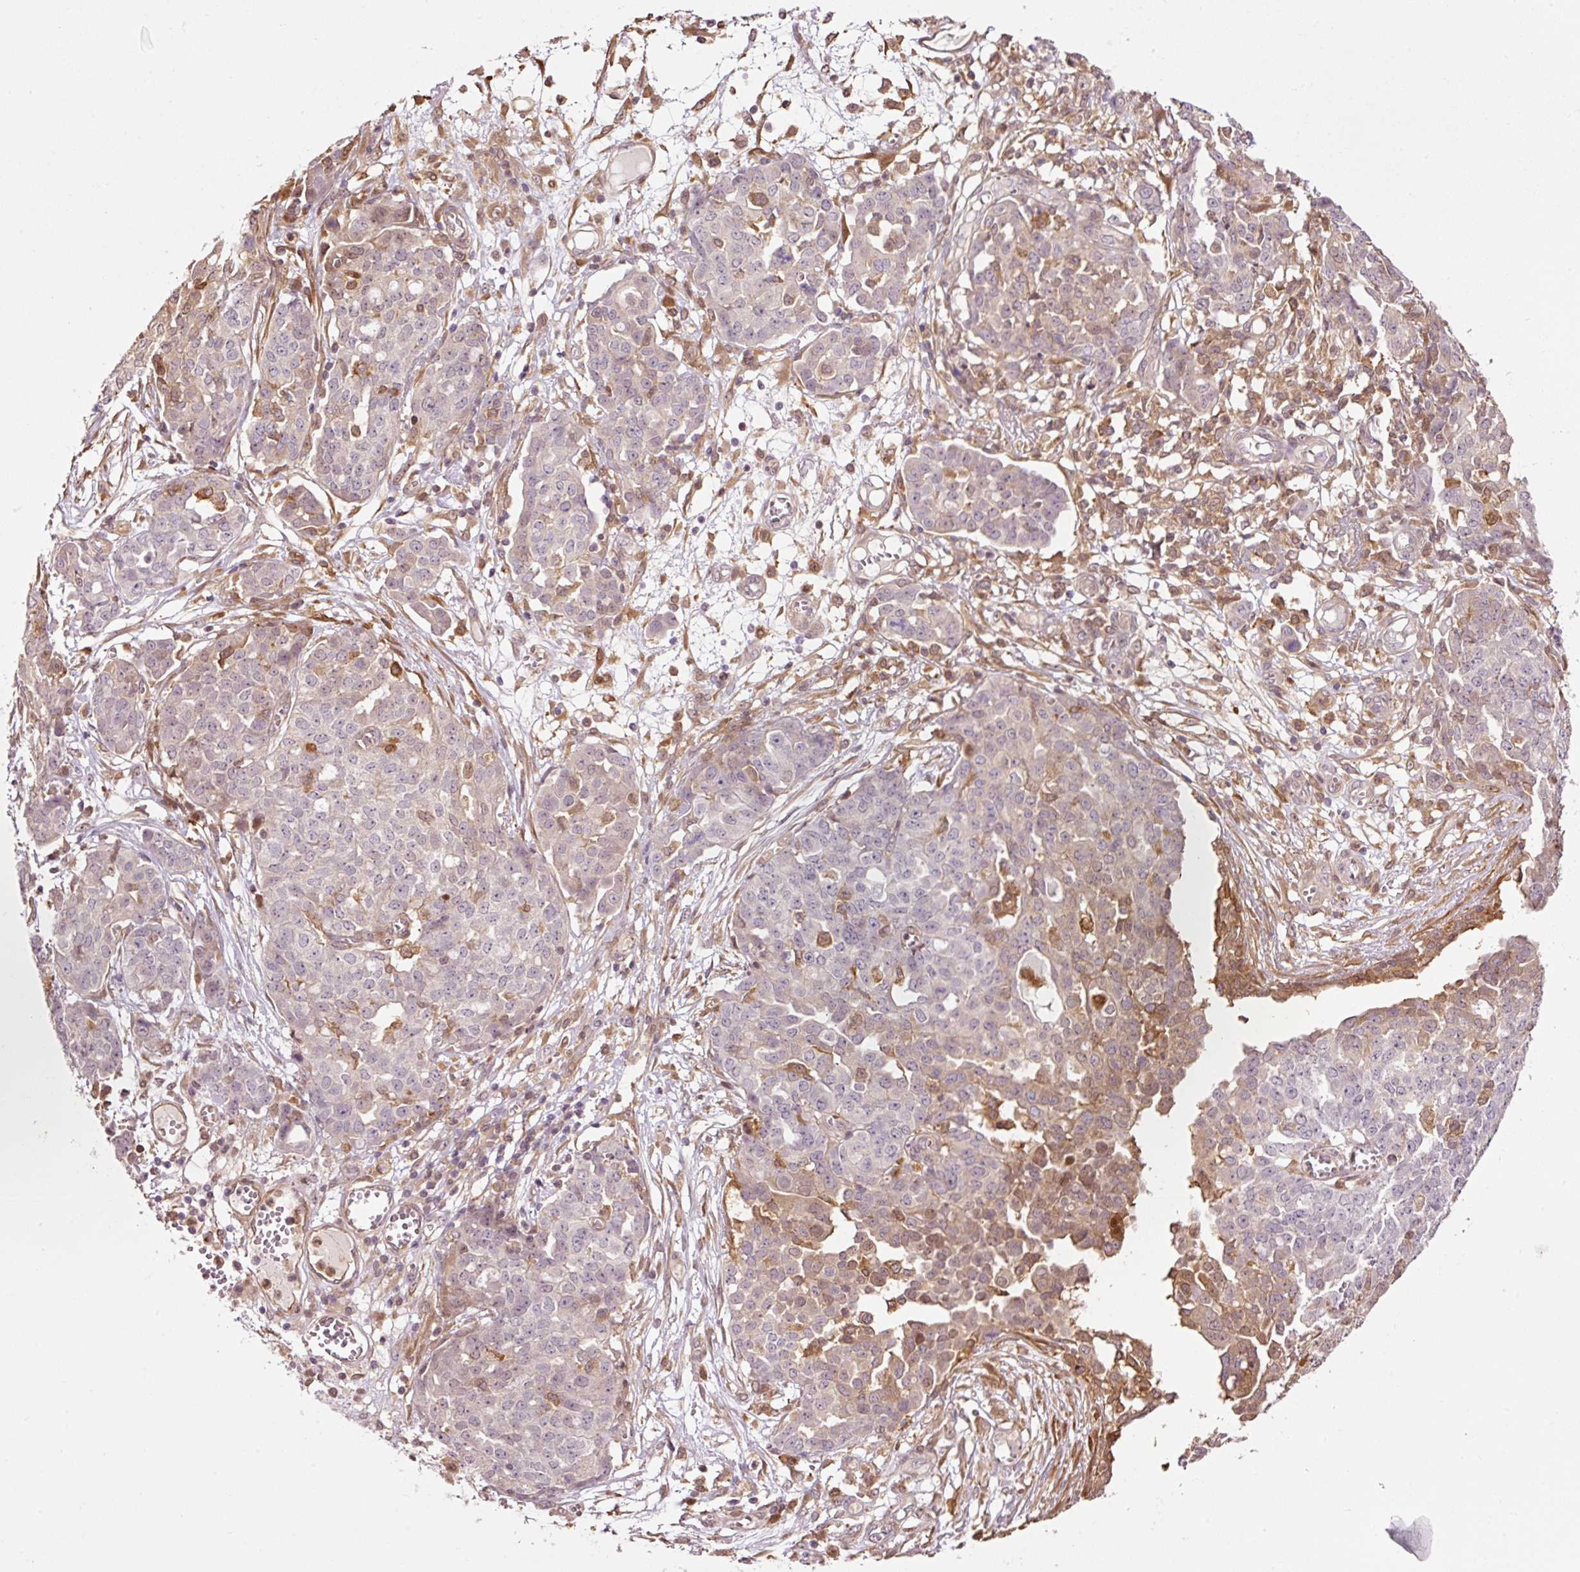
{"staining": {"intensity": "moderate", "quantity": "25%-75%", "location": "cytoplasmic/membranous,nuclear"}, "tissue": "ovarian cancer", "cell_type": "Tumor cells", "image_type": "cancer", "snomed": [{"axis": "morphology", "description": "Cystadenocarcinoma, serous, NOS"}, {"axis": "topography", "description": "Soft tissue"}, {"axis": "topography", "description": "Ovary"}], "caption": "Immunohistochemical staining of ovarian cancer (serous cystadenocarcinoma) exhibits medium levels of moderate cytoplasmic/membranous and nuclear protein staining in approximately 25%-75% of tumor cells.", "gene": "FBXL14", "patient": {"sex": "female", "age": 57}}